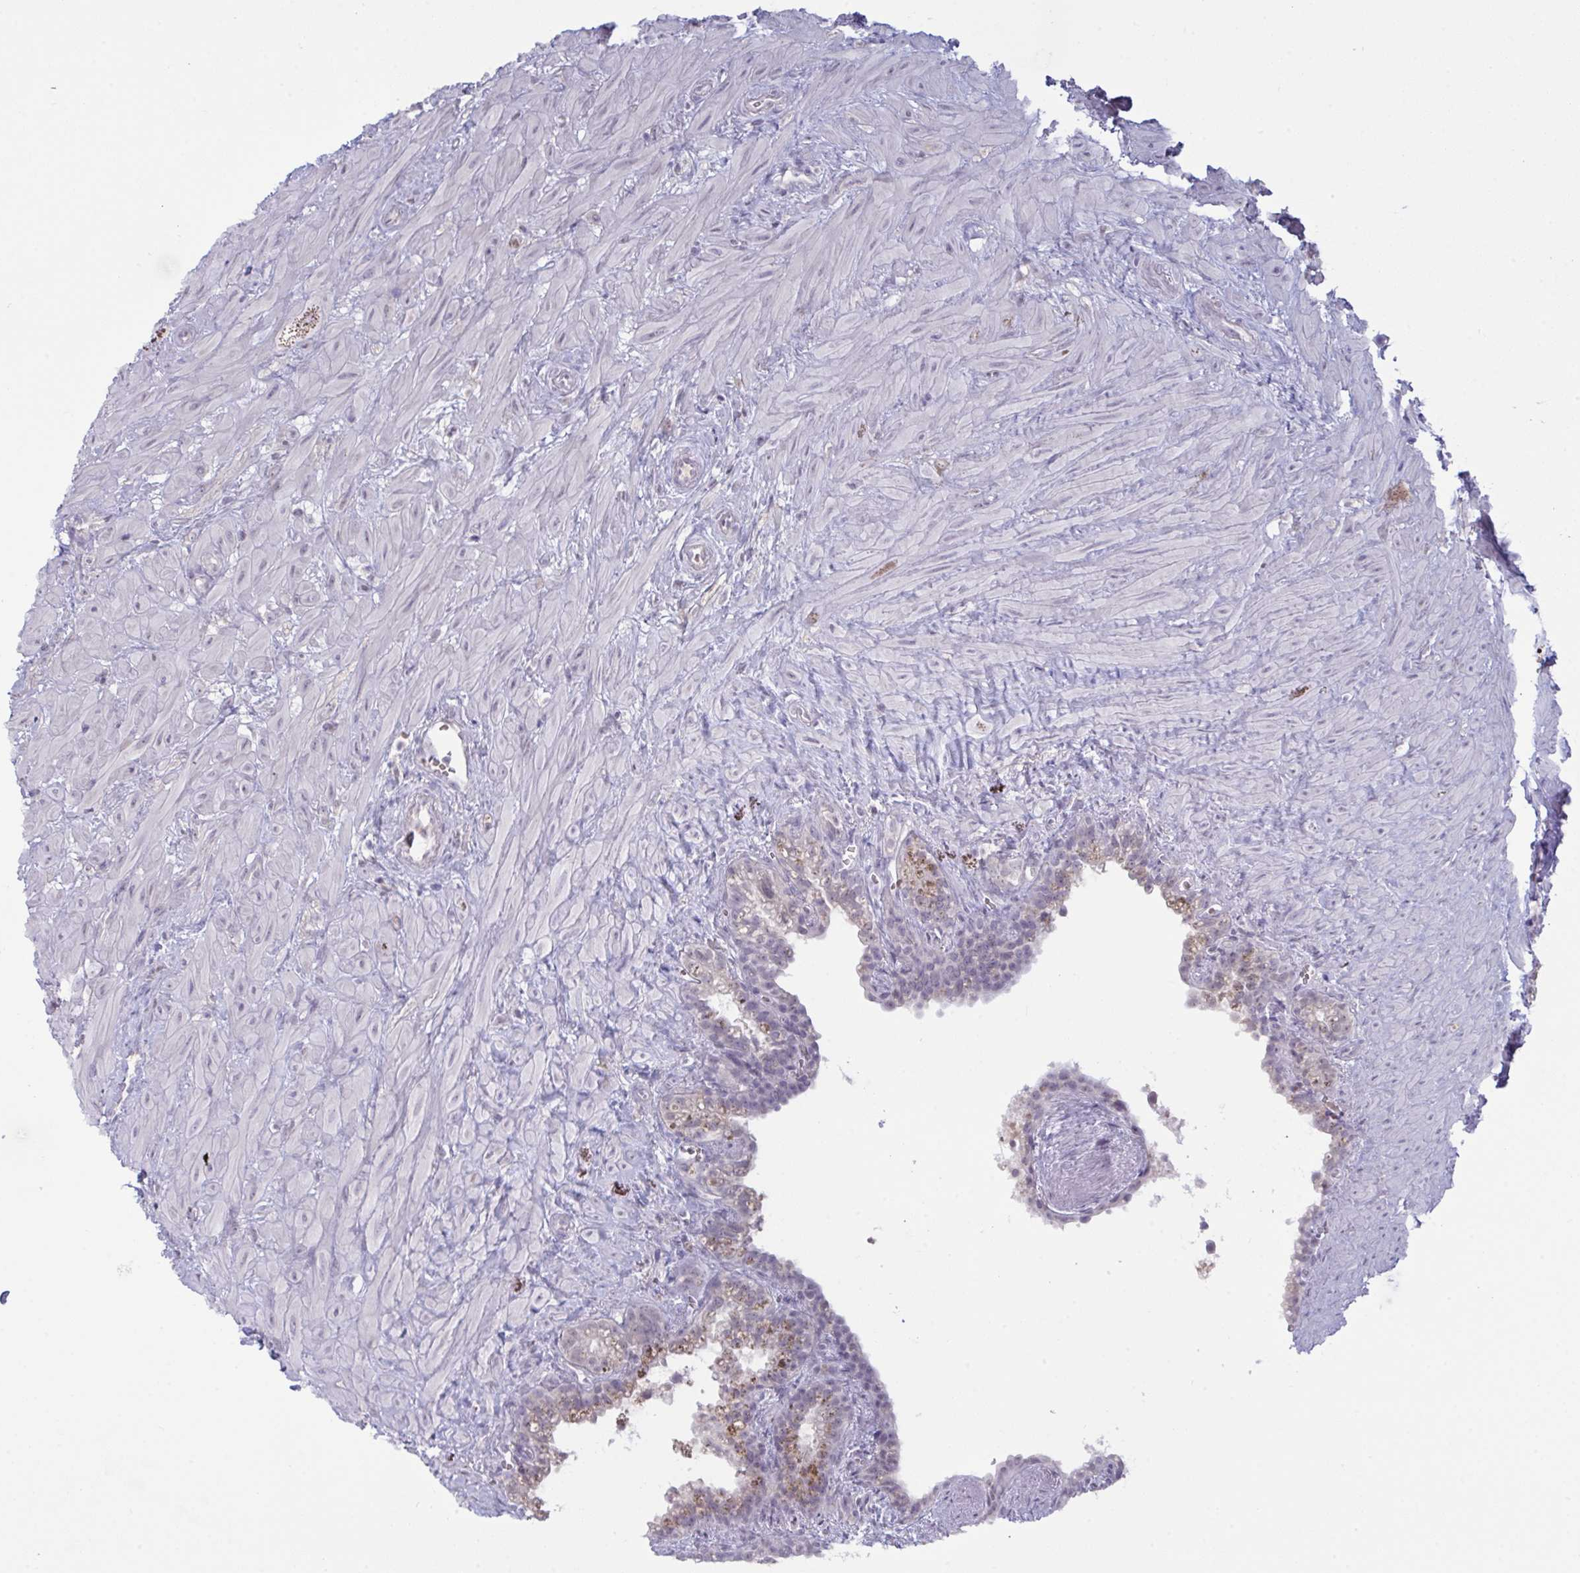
{"staining": {"intensity": "negative", "quantity": "none", "location": "none"}, "tissue": "seminal vesicle", "cell_type": "Glandular cells", "image_type": "normal", "snomed": [{"axis": "morphology", "description": "Normal tissue, NOS"}, {"axis": "topography", "description": "Seminal veicle"}], "caption": "IHC of benign seminal vesicle exhibits no positivity in glandular cells. Brightfield microscopy of immunohistochemistry (IHC) stained with DAB (3,3'-diaminobenzidine) (brown) and hematoxylin (blue), captured at high magnification.", "gene": "ZNF784", "patient": {"sex": "male", "age": 76}}